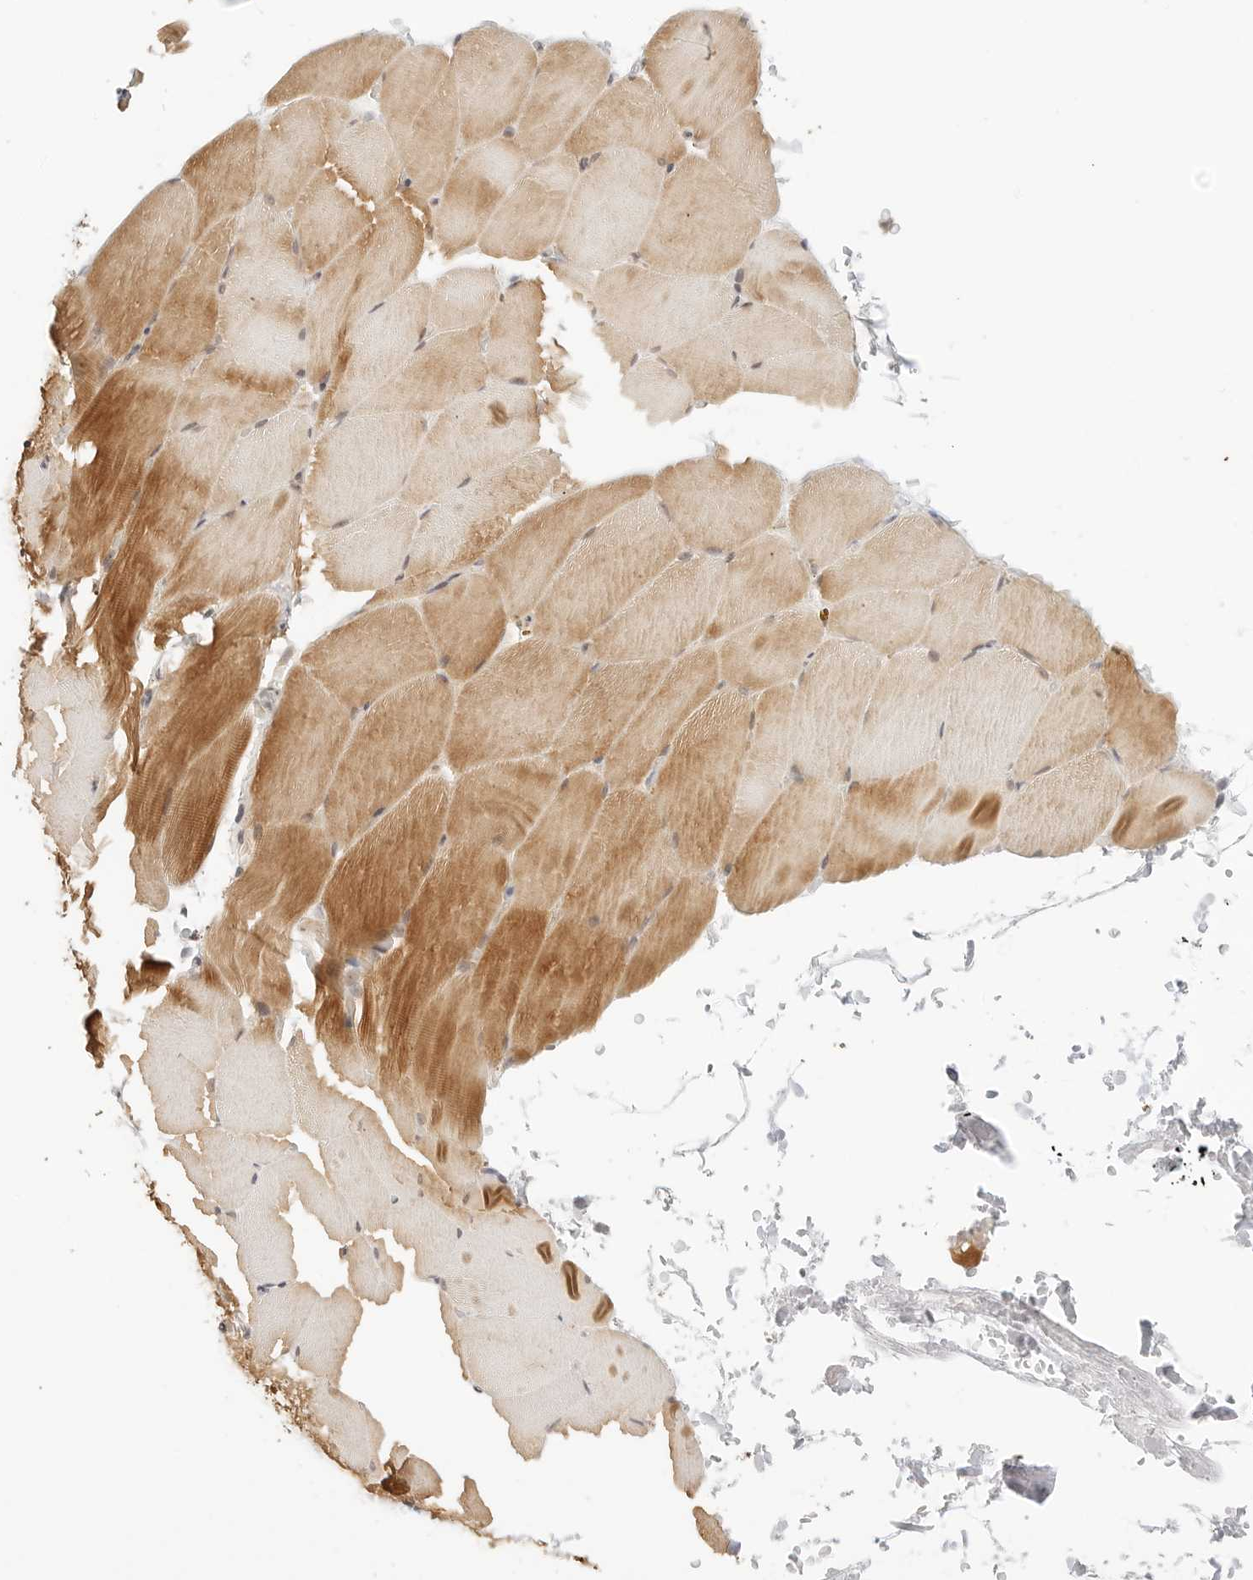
{"staining": {"intensity": "moderate", "quantity": "25%-75%", "location": "cytoplasmic/membranous"}, "tissue": "skeletal muscle", "cell_type": "Myocytes", "image_type": "normal", "snomed": [{"axis": "morphology", "description": "Normal tissue, NOS"}, {"axis": "topography", "description": "Skeletal muscle"}, {"axis": "topography", "description": "Parathyroid gland"}], "caption": "Approximately 25%-75% of myocytes in normal skeletal muscle exhibit moderate cytoplasmic/membranous protein positivity as visualized by brown immunohistochemical staining.", "gene": "NEO1", "patient": {"sex": "female", "age": 37}}